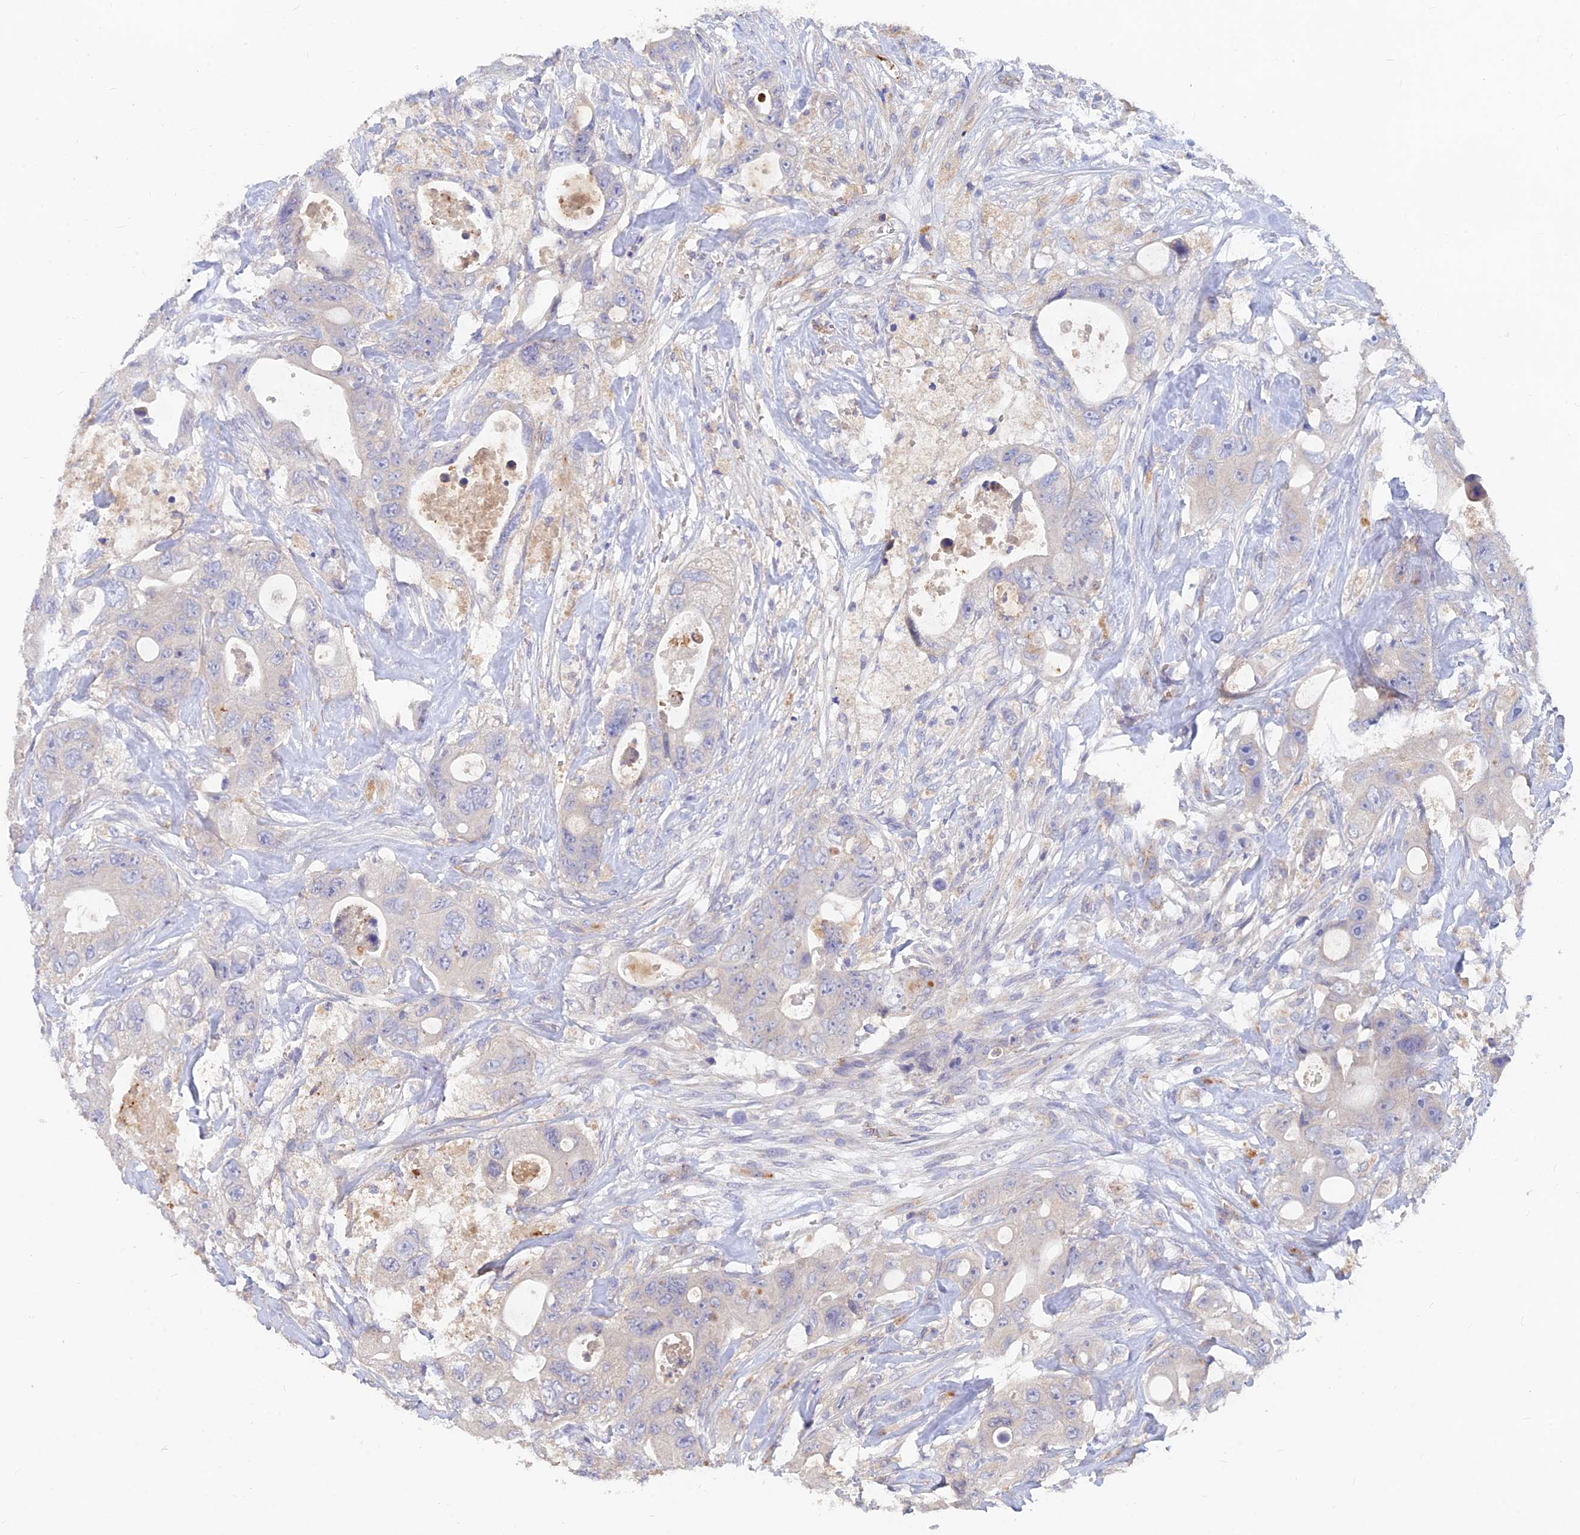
{"staining": {"intensity": "negative", "quantity": "none", "location": "none"}, "tissue": "colorectal cancer", "cell_type": "Tumor cells", "image_type": "cancer", "snomed": [{"axis": "morphology", "description": "Adenocarcinoma, NOS"}, {"axis": "topography", "description": "Colon"}], "caption": "There is no significant expression in tumor cells of adenocarcinoma (colorectal).", "gene": "ARRDC1", "patient": {"sex": "female", "age": 46}}